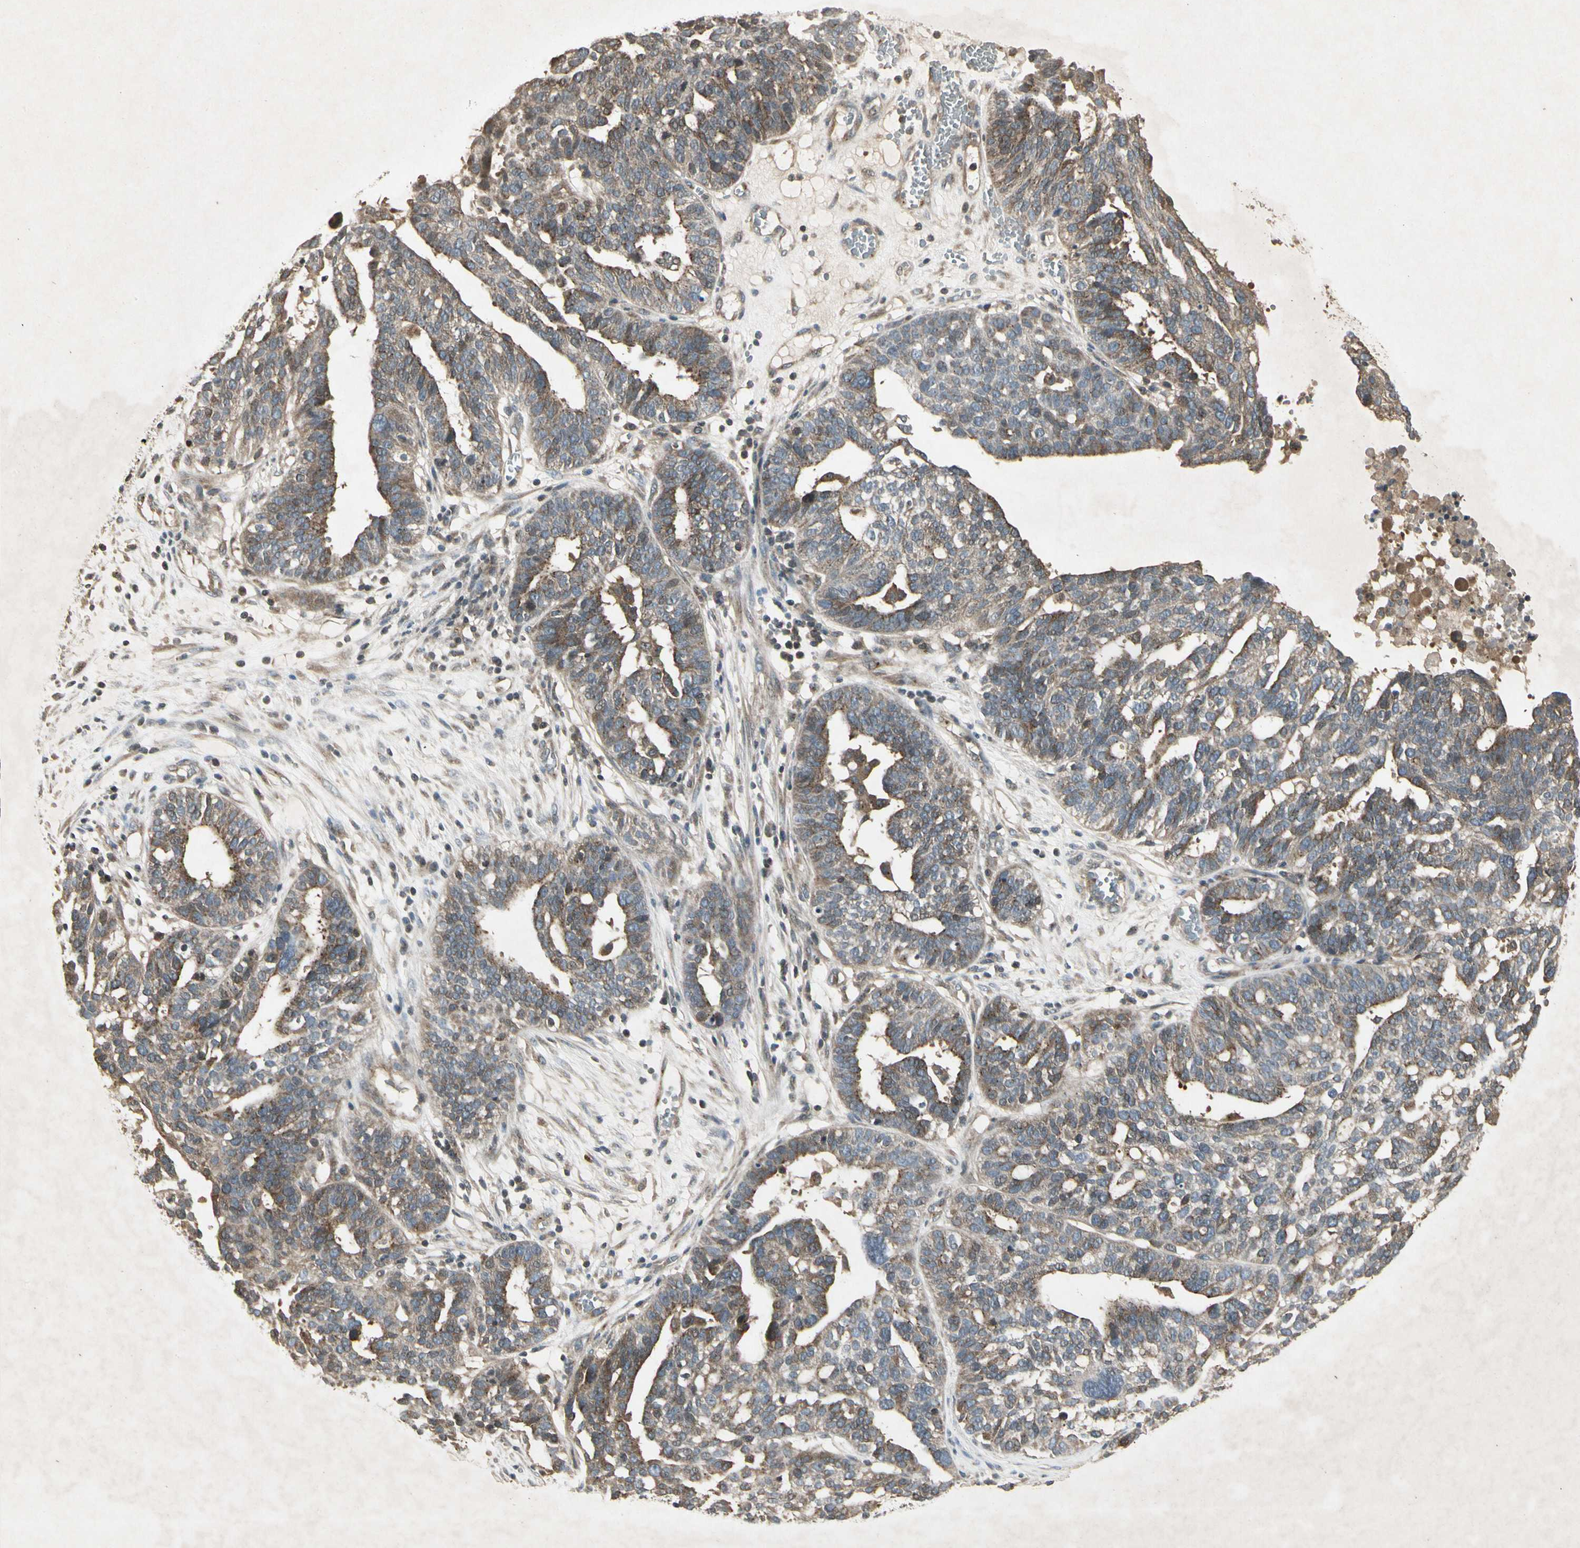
{"staining": {"intensity": "weak", "quantity": ">75%", "location": "cytoplasmic/membranous"}, "tissue": "ovarian cancer", "cell_type": "Tumor cells", "image_type": "cancer", "snomed": [{"axis": "morphology", "description": "Cystadenocarcinoma, serous, NOS"}, {"axis": "topography", "description": "Ovary"}], "caption": "Weak cytoplasmic/membranous protein positivity is present in about >75% of tumor cells in ovarian cancer.", "gene": "TEK", "patient": {"sex": "female", "age": 59}}